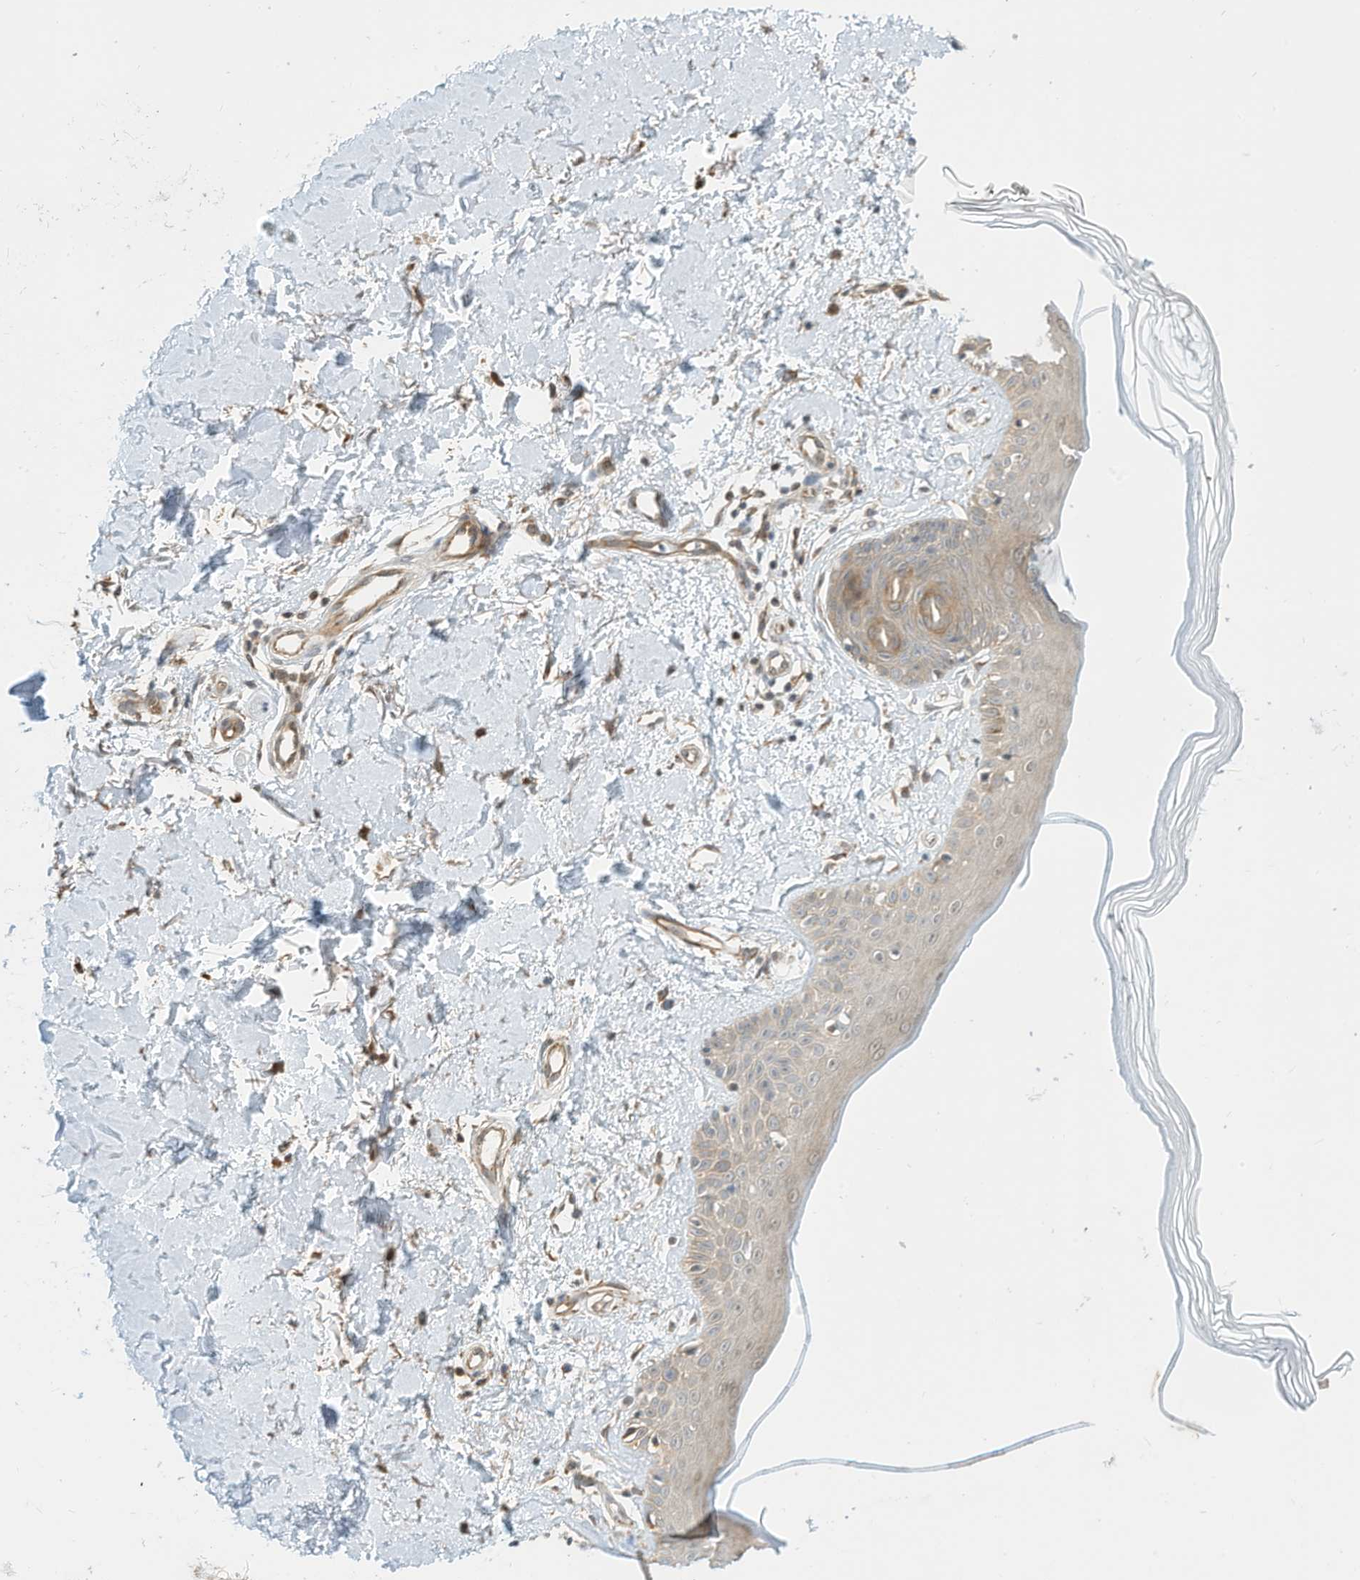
{"staining": {"intensity": "moderate", "quantity": ">75%", "location": "cytoplasmic/membranous"}, "tissue": "skin", "cell_type": "Fibroblasts", "image_type": "normal", "snomed": [{"axis": "morphology", "description": "Normal tissue, NOS"}, {"axis": "topography", "description": "Skin"}], "caption": "Human skin stained for a protein (brown) exhibits moderate cytoplasmic/membranous positive expression in about >75% of fibroblasts.", "gene": "OFD1", "patient": {"sex": "female", "age": 64}}